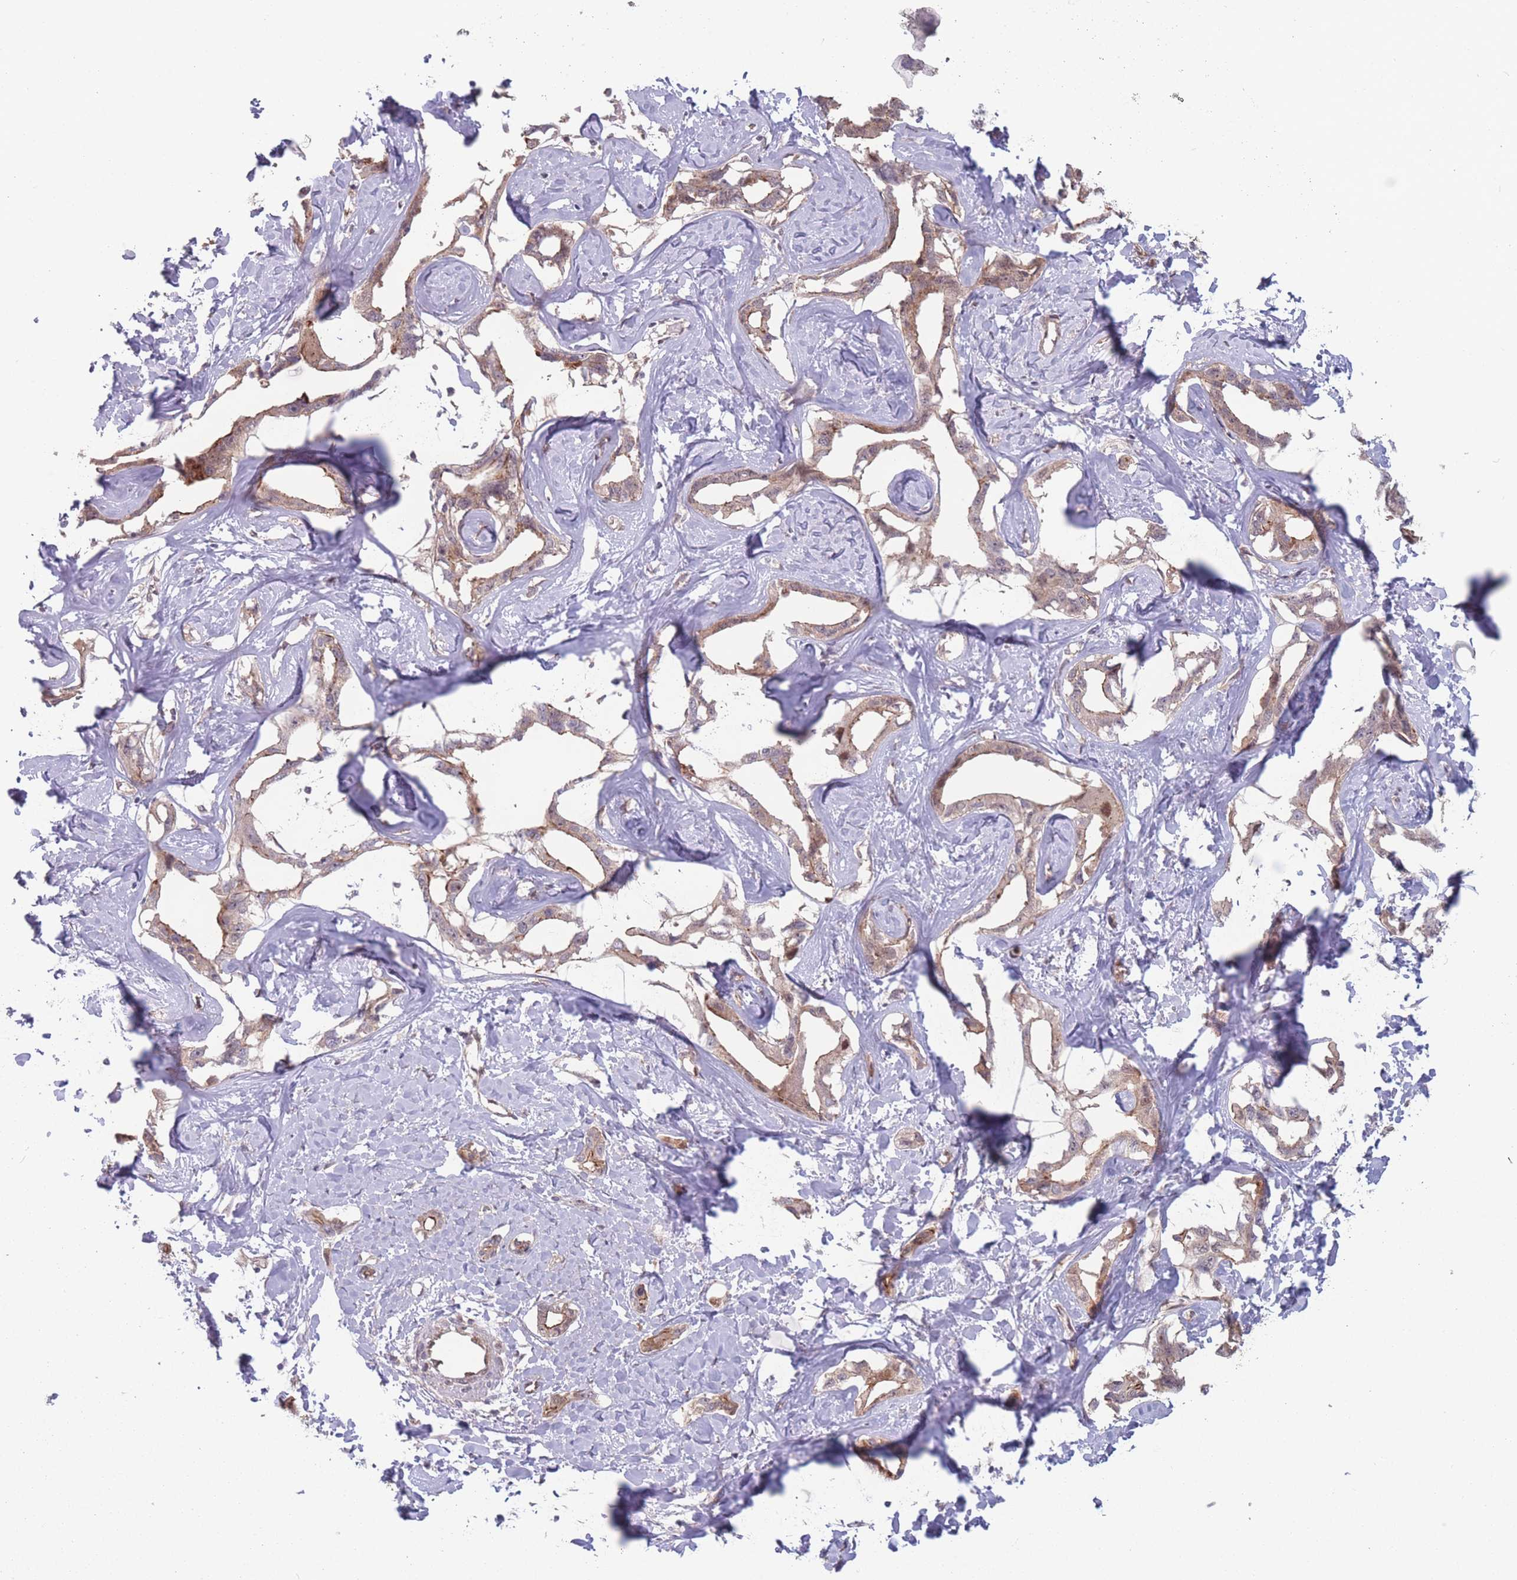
{"staining": {"intensity": "weak", "quantity": ">75%", "location": "cytoplasmic/membranous"}, "tissue": "liver cancer", "cell_type": "Tumor cells", "image_type": "cancer", "snomed": [{"axis": "morphology", "description": "Cholangiocarcinoma"}, {"axis": "topography", "description": "Liver"}], "caption": "An image showing weak cytoplasmic/membranous expression in approximately >75% of tumor cells in liver cancer (cholangiocarcinoma), as visualized by brown immunohistochemical staining.", "gene": "RPS18", "patient": {"sex": "male", "age": 59}}